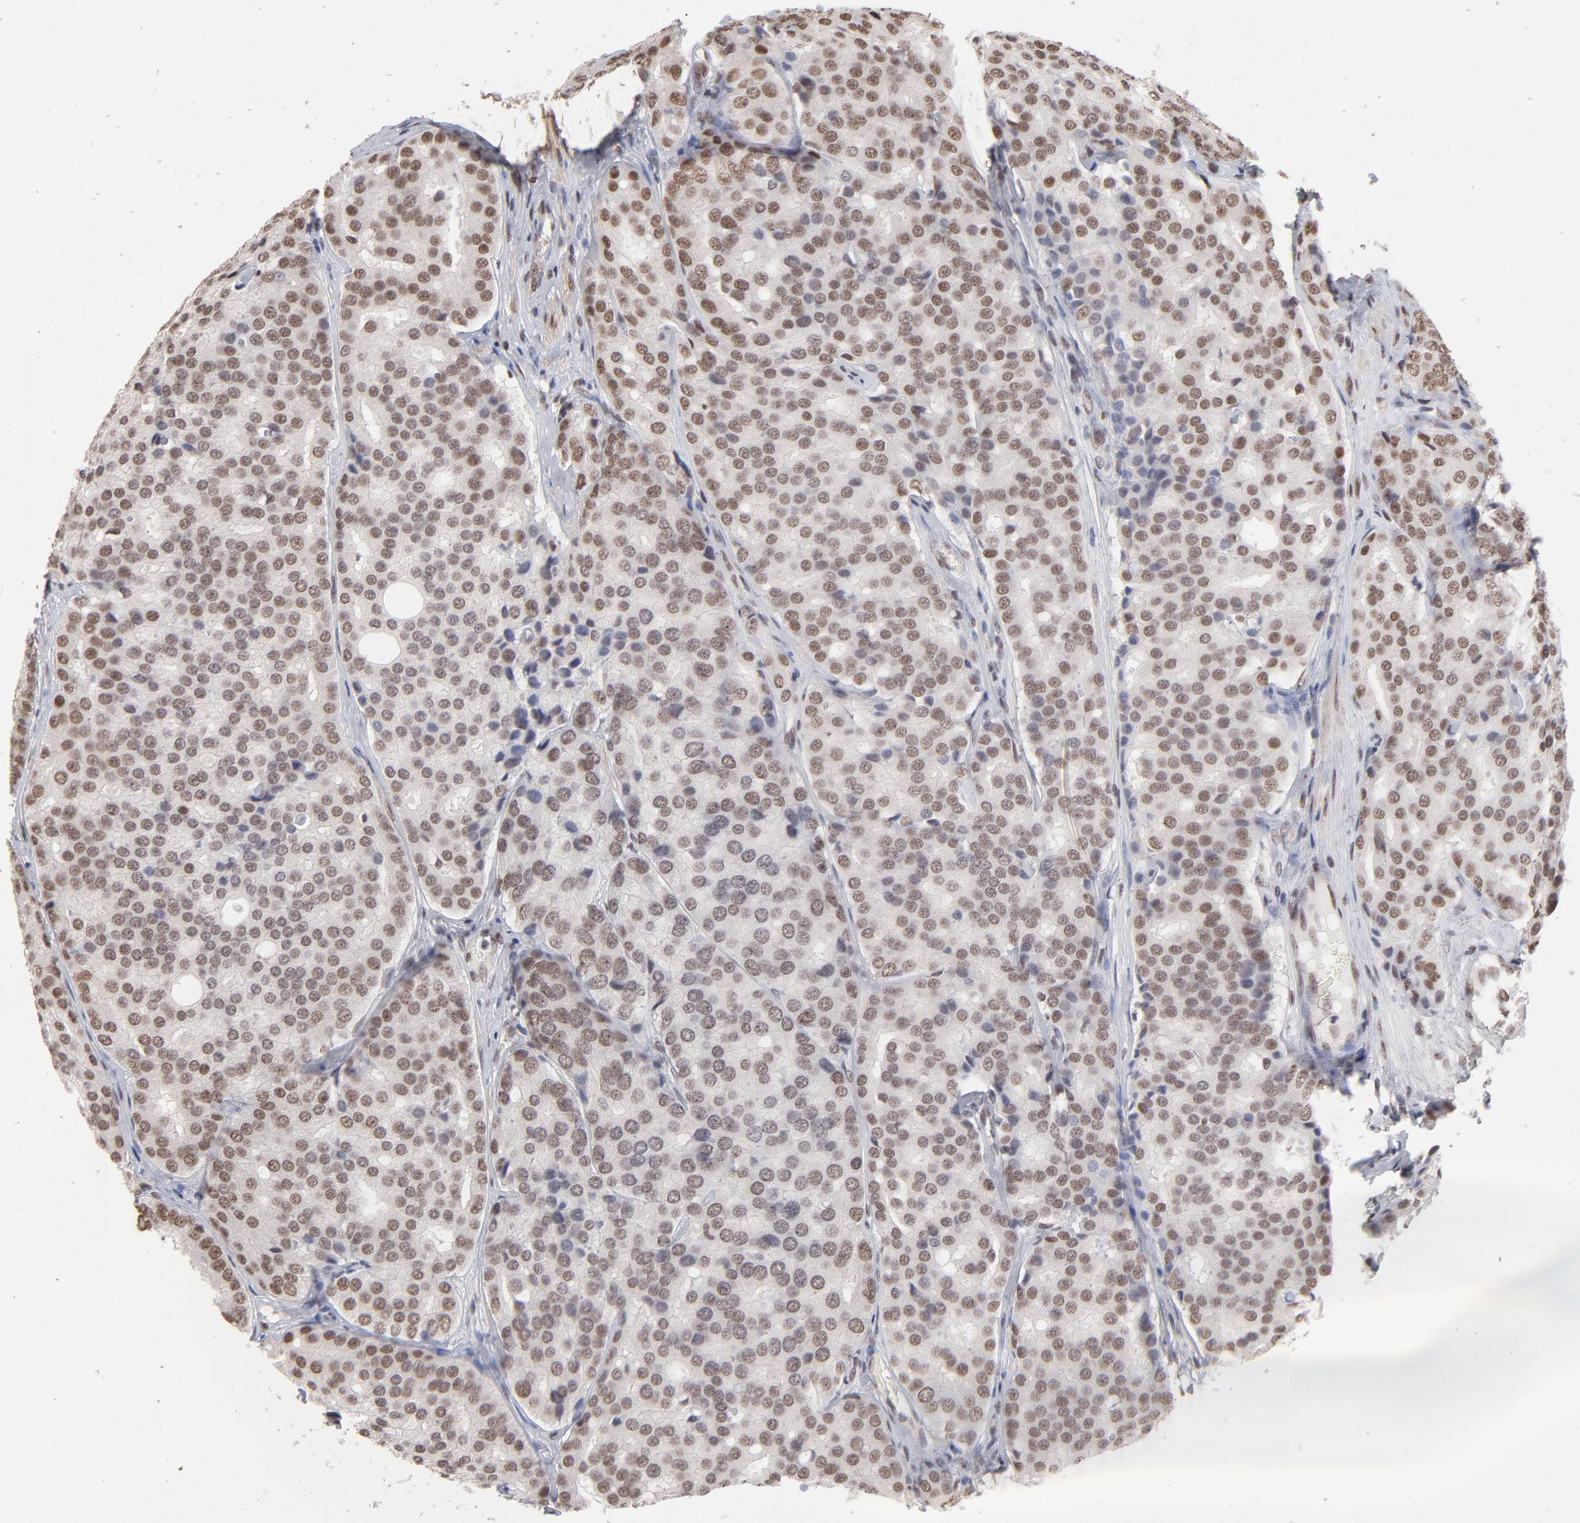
{"staining": {"intensity": "strong", "quantity": ">75%", "location": "cytoplasmic/membranous,nuclear"}, "tissue": "prostate cancer", "cell_type": "Tumor cells", "image_type": "cancer", "snomed": [{"axis": "morphology", "description": "Adenocarcinoma, High grade"}, {"axis": "topography", "description": "Prostate"}], "caption": "A micrograph showing strong cytoplasmic/membranous and nuclear expression in about >75% of tumor cells in prostate cancer (adenocarcinoma (high-grade)), as visualized by brown immunohistochemical staining.", "gene": "ZNF3", "patient": {"sex": "male", "age": 64}}